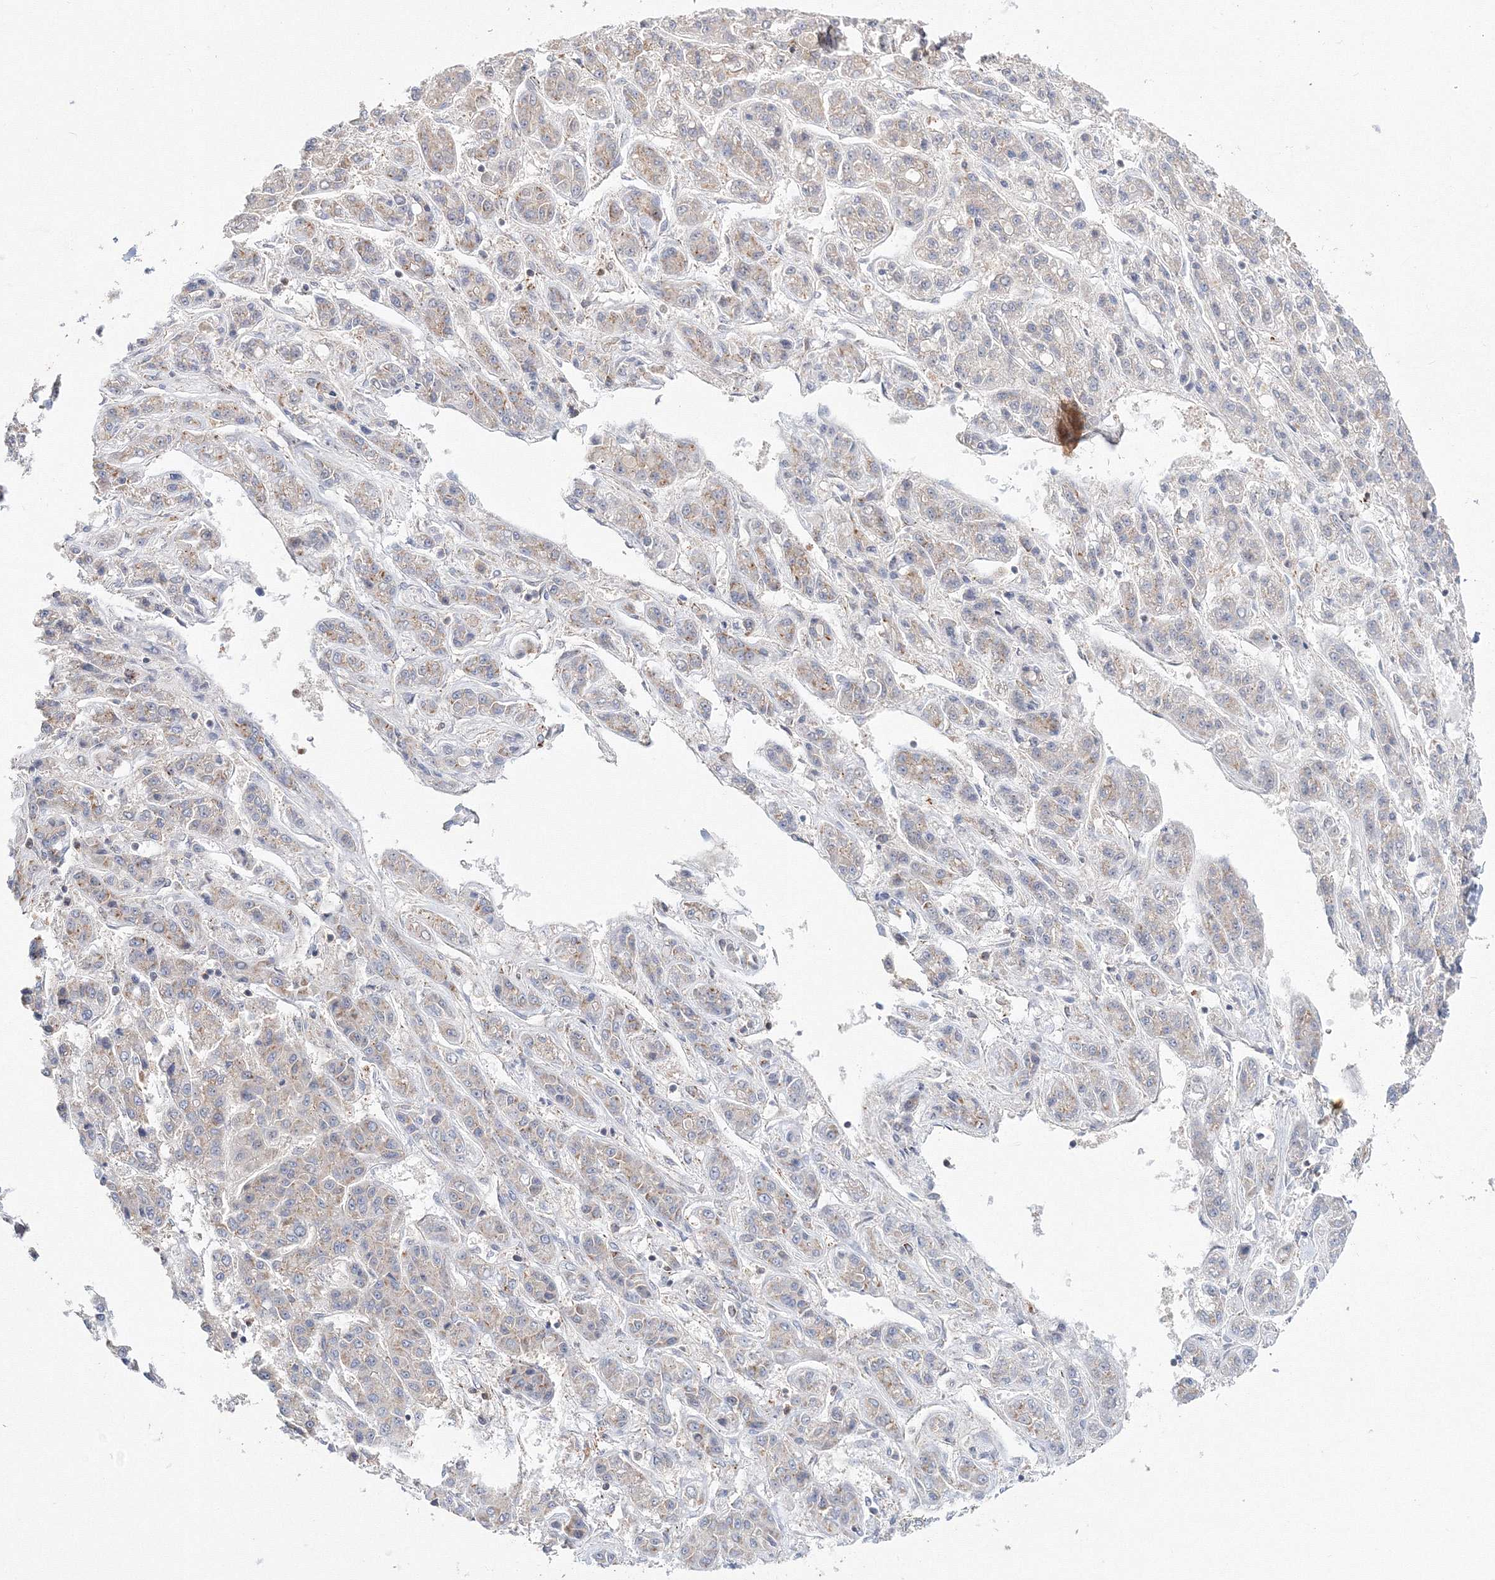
{"staining": {"intensity": "weak", "quantity": "<25%", "location": "cytoplasmic/membranous"}, "tissue": "liver cancer", "cell_type": "Tumor cells", "image_type": "cancer", "snomed": [{"axis": "morphology", "description": "Carcinoma, Hepatocellular, NOS"}, {"axis": "topography", "description": "Liver"}], "caption": "An IHC micrograph of hepatocellular carcinoma (liver) is shown. There is no staining in tumor cells of hepatocellular carcinoma (liver).", "gene": "ARCN1", "patient": {"sex": "male", "age": 70}}